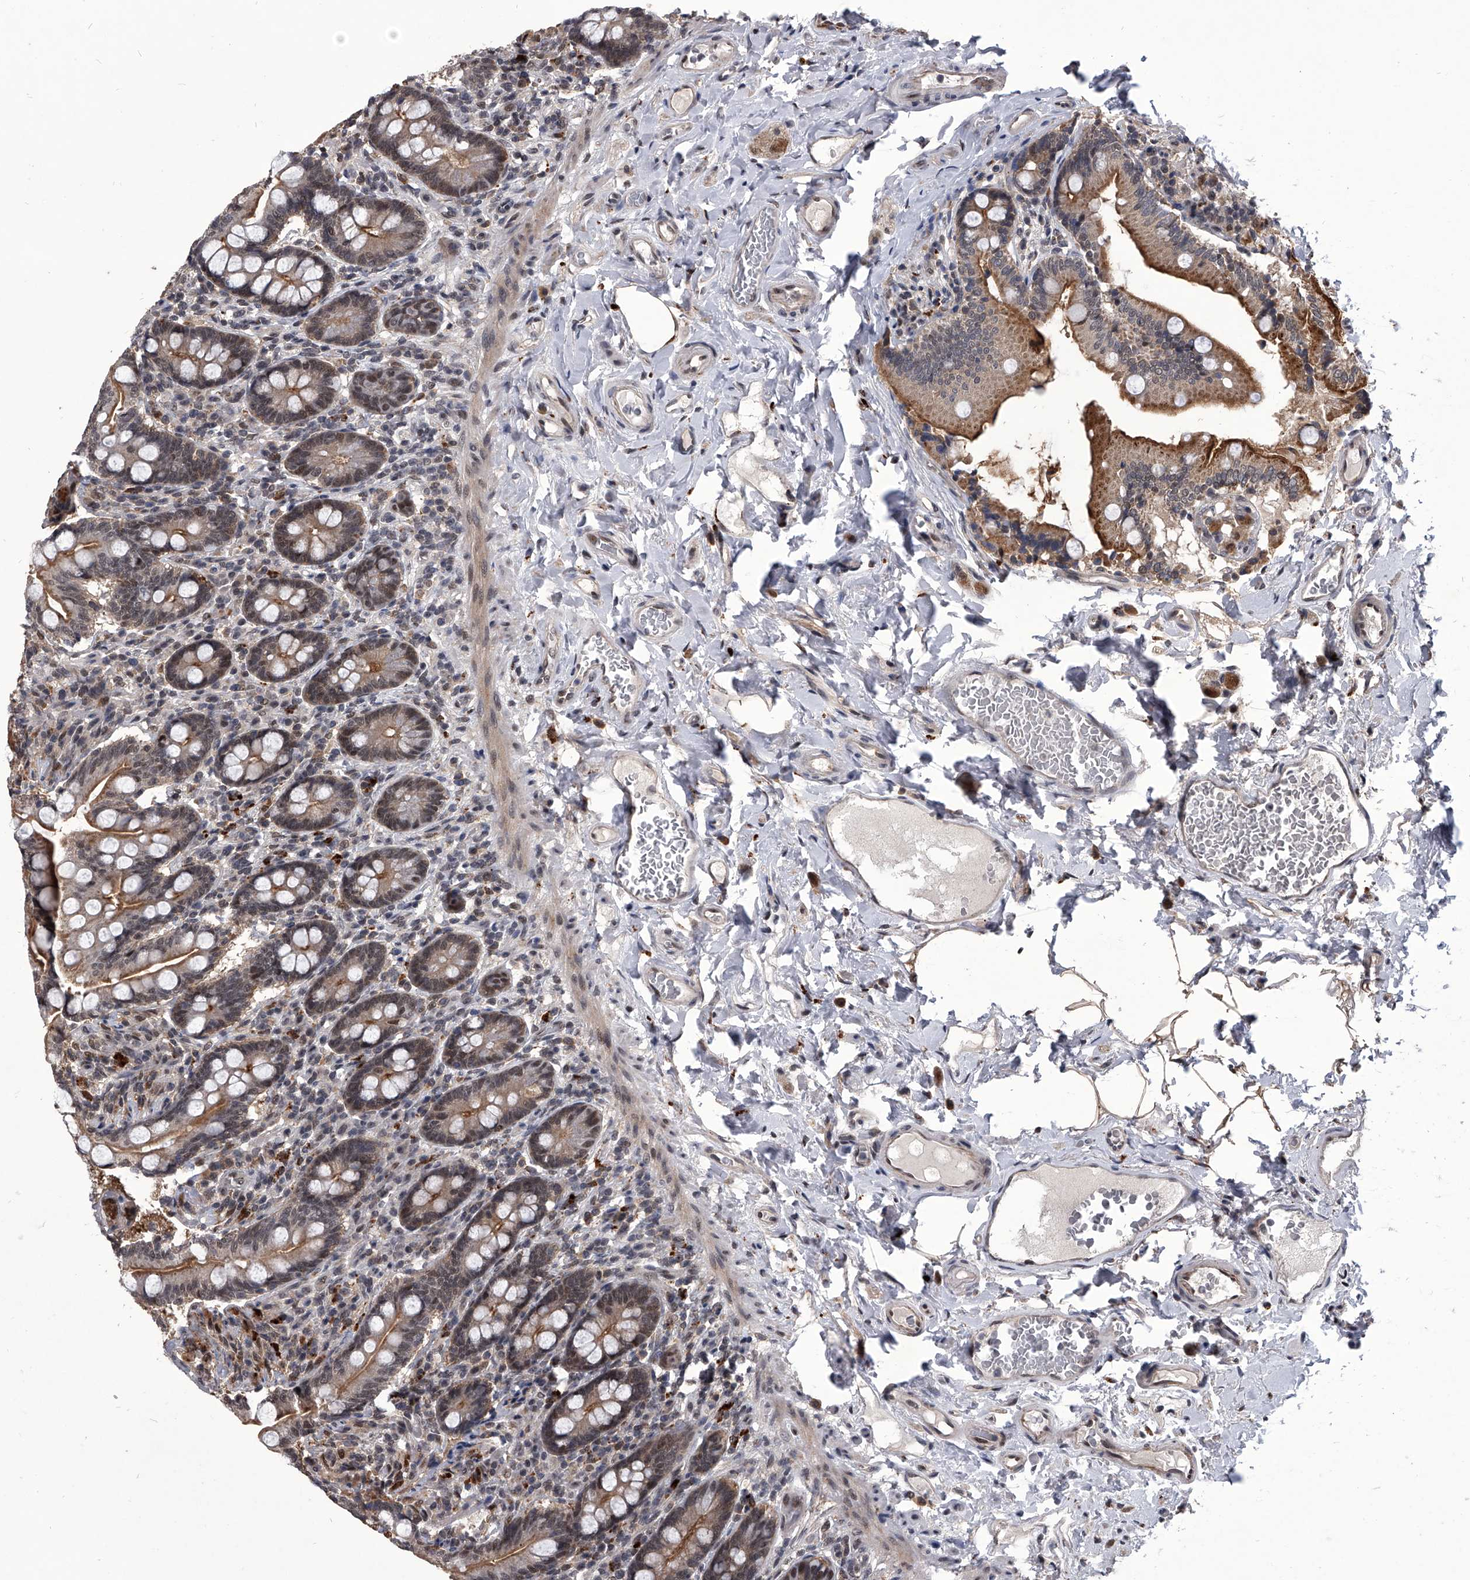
{"staining": {"intensity": "moderate", "quantity": "<25%", "location": "cytoplasmic/membranous"}, "tissue": "small intestine", "cell_type": "Glandular cells", "image_type": "normal", "snomed": [{"axis": "morphology", "description": "Normal tissue, NOS"}, {"axis": "topography", "description": "Small intestine"}], "caption": "IHC of unremarkable small intestine displays low levels of moderate cytoplasmic/membranous expression in about <25% of glandular cells. The protein is shown in brown color, while the nuclei are stained blue.", "gene": "CMTR1", "patient": {"sex": "female", "age": 64}}